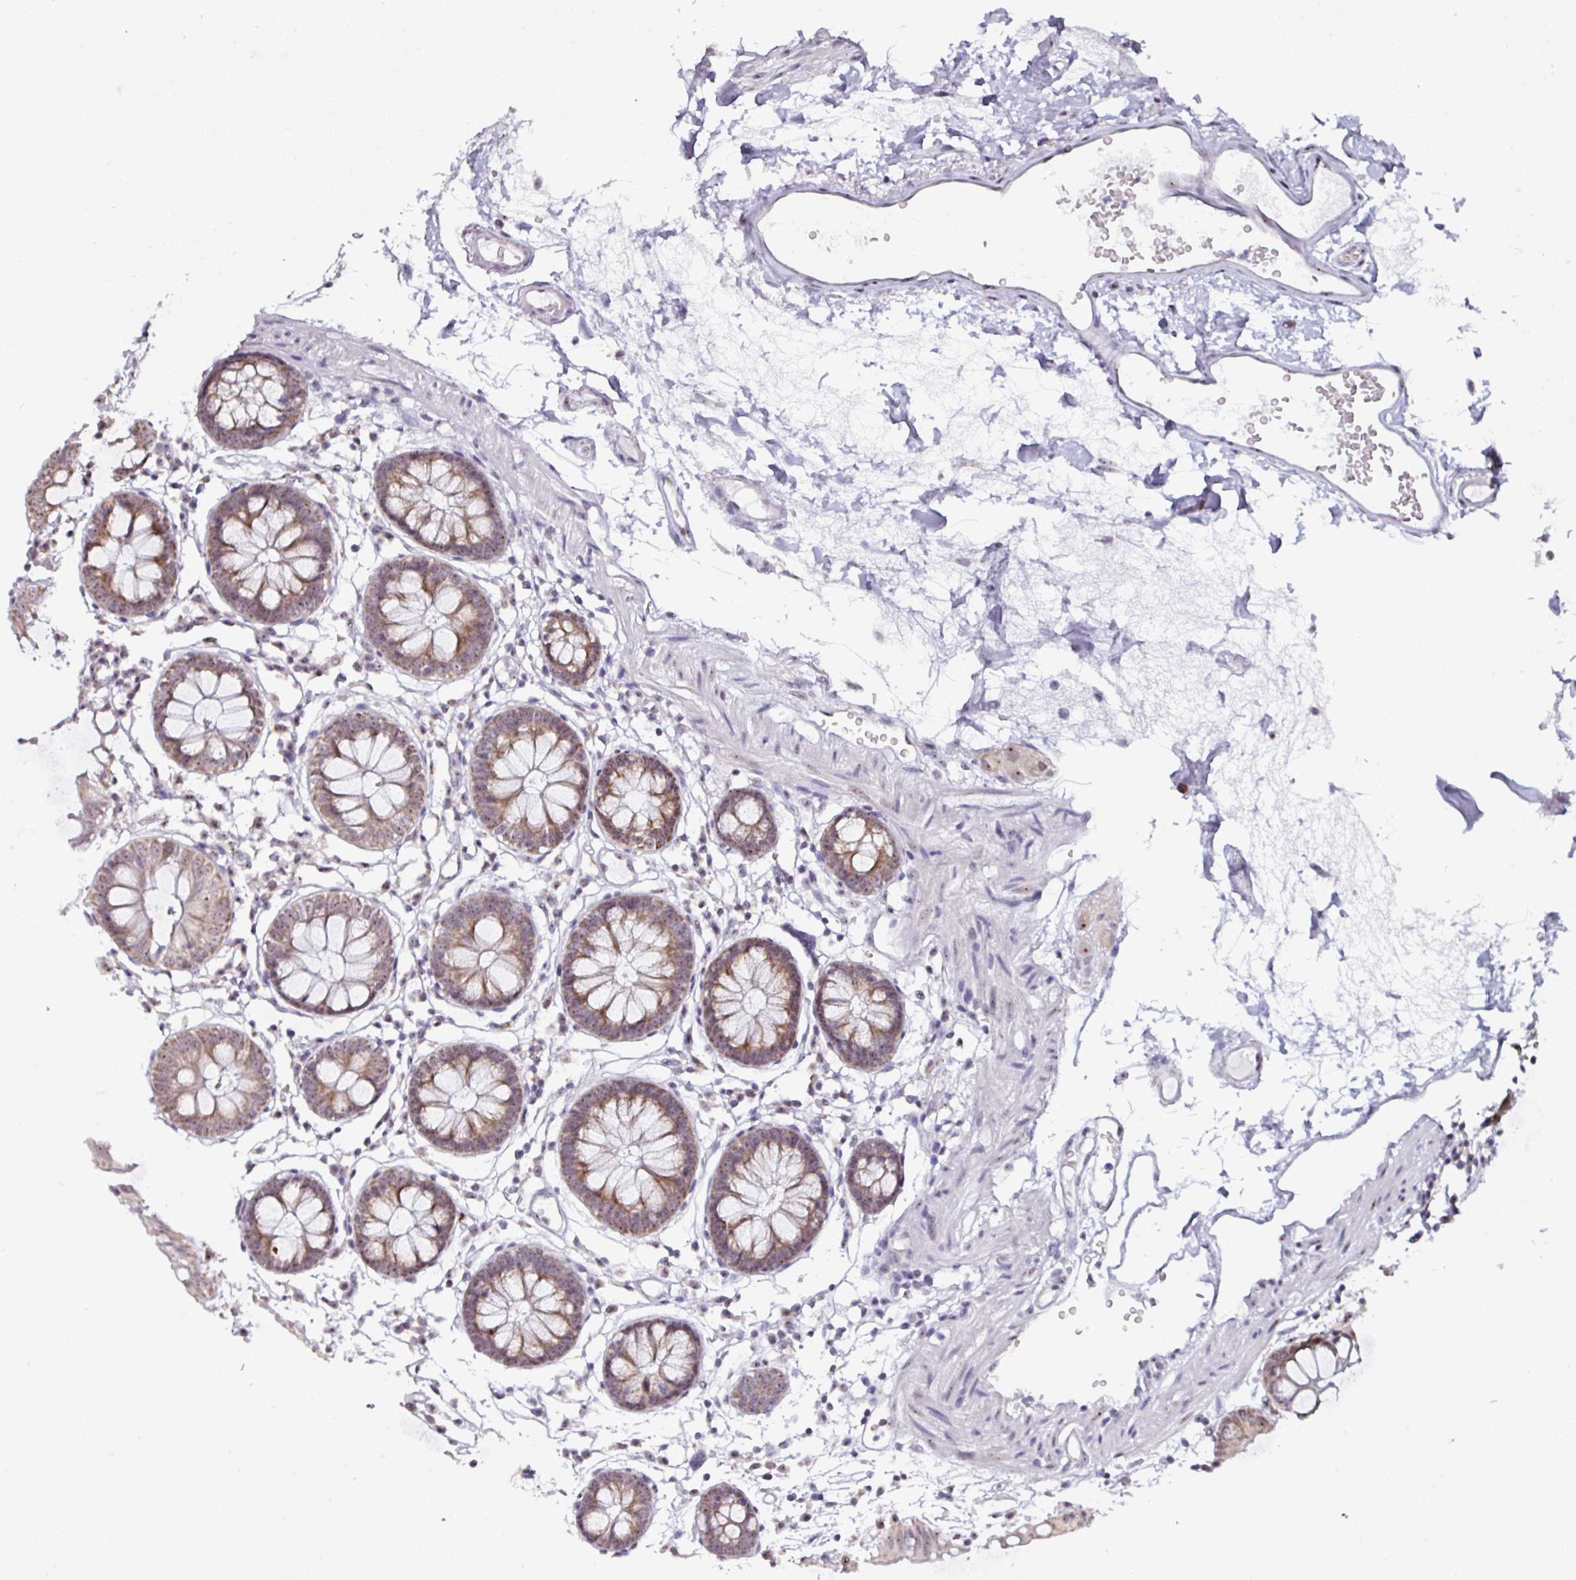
{"staining": {"intensity": "weak", "quantity": "25%-75%", "location": "nuclear"}, "tissue": "colon", "cell_type": "Endothelial cells", "image_type": "normal", "snomed": [{"axis": "morphology", "description": "Normal tissue, NOS"}, {"axis": "topography", "description": "Colon"}], "caption": "Immunohistochemistry staining of unremarkable colon, which reveals low levels of weak nuclear positivity in about 25%-75% of endothelial cells indicating weak nuclear protein expression. The staining was performed using DAB (3,3'-diaminobenzidine) (brown) for protein detection and nuclei were counterstained in hematoxylin (blue).", "gene": "NACC2", "patient": {"sex": "female", "age": 84}}